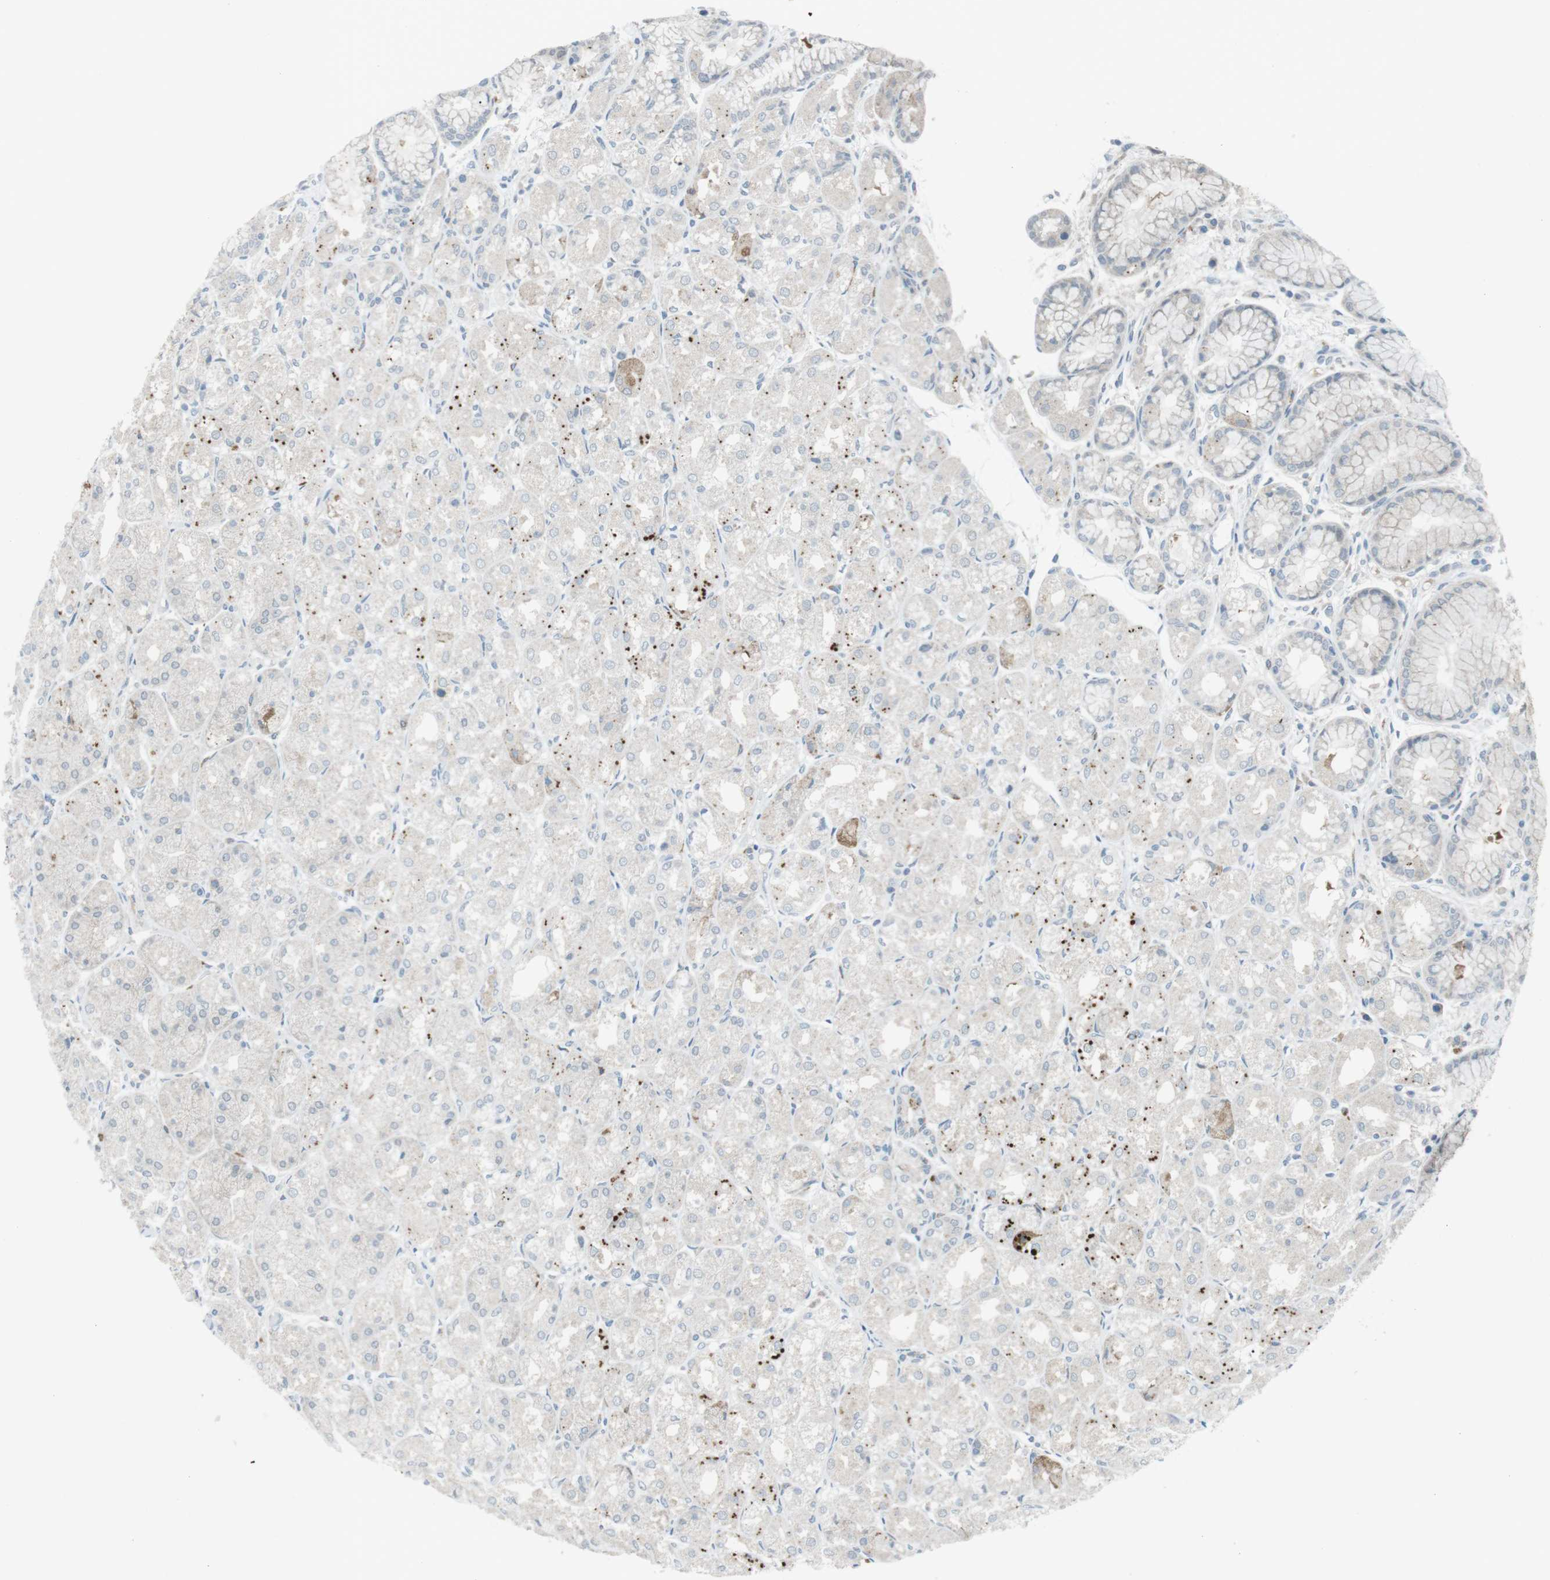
{"staining": {"intensity": "moderate", "quantity": "<25%", "location": "cytoplasmic/membranous"}, "tissue": "stomach", "cell_type": "Glandular cells", "image_type": "normal", "snomed": [{"axis": "morphology", "description": "Normal tissue, NOS"}, {"axis": "topography", "description": "Stomach, upper"}], "caption": "DAB (3,3'-diaminobenzidine) immunohistochemical staining of normal human stomach displays moderate cytoplasmic/membranous protein staining in about <25% of glandular cells.", "gene": "FCRLA", "patient": {"sex": "male", "age": 72}}